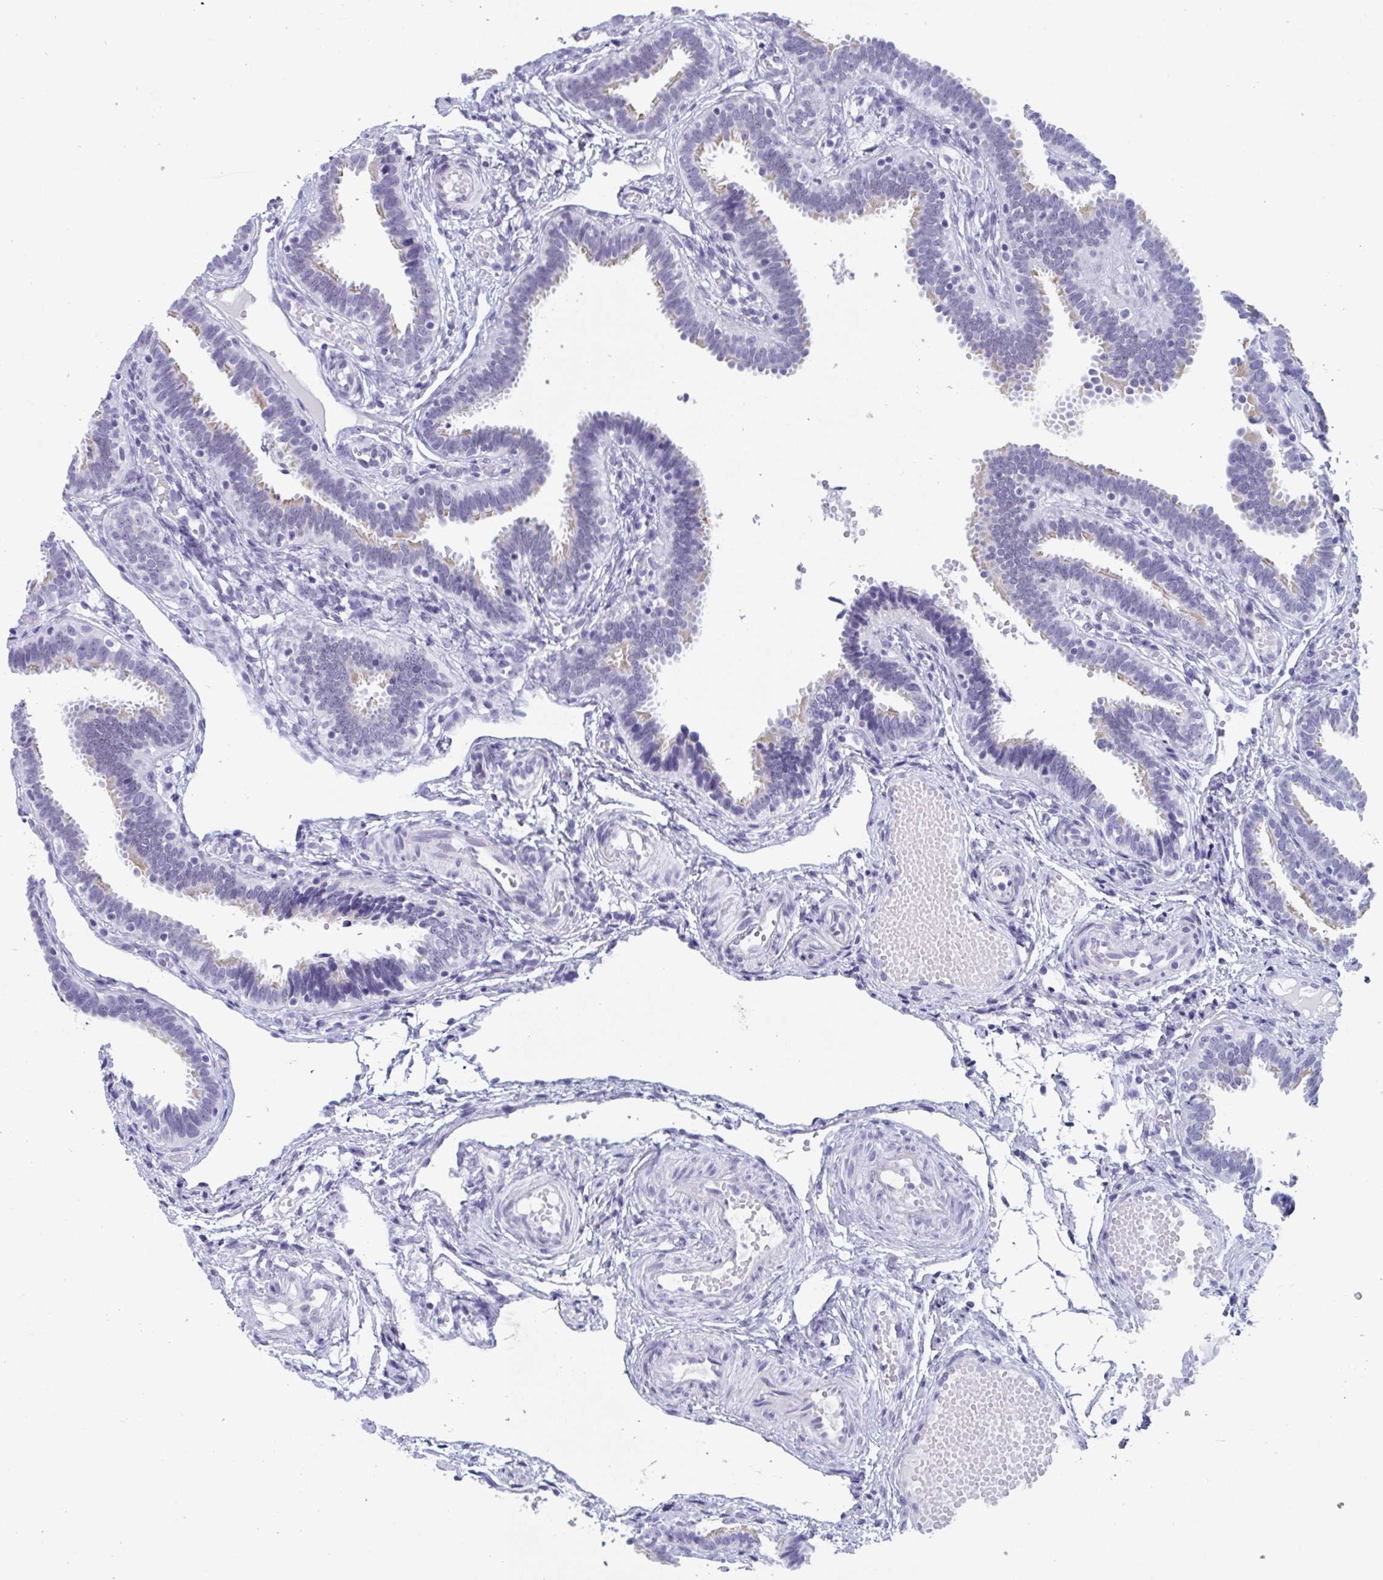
{"staining": {"intensity": "moderate", "quantity": "<25%", "location": "cytoplasmic/membranous"}, "tissue": "fallopian tube", "cell_type": "Glandular cells", "image_type": "normal", "snomed": [{"axis": "morphology", "description": "Normal tissue, NOS"}, {"axis": "topography", "description": "Fallopian tube"}], "caption": "DAB immunohistochemical staining of normal human fallopian tube exhibits moderate cytoplasmic/membranous protein positivity in approximately <25% of glandular cells.", "gene": "CDX4", "patient": {"sex": "female", "age": 37}}